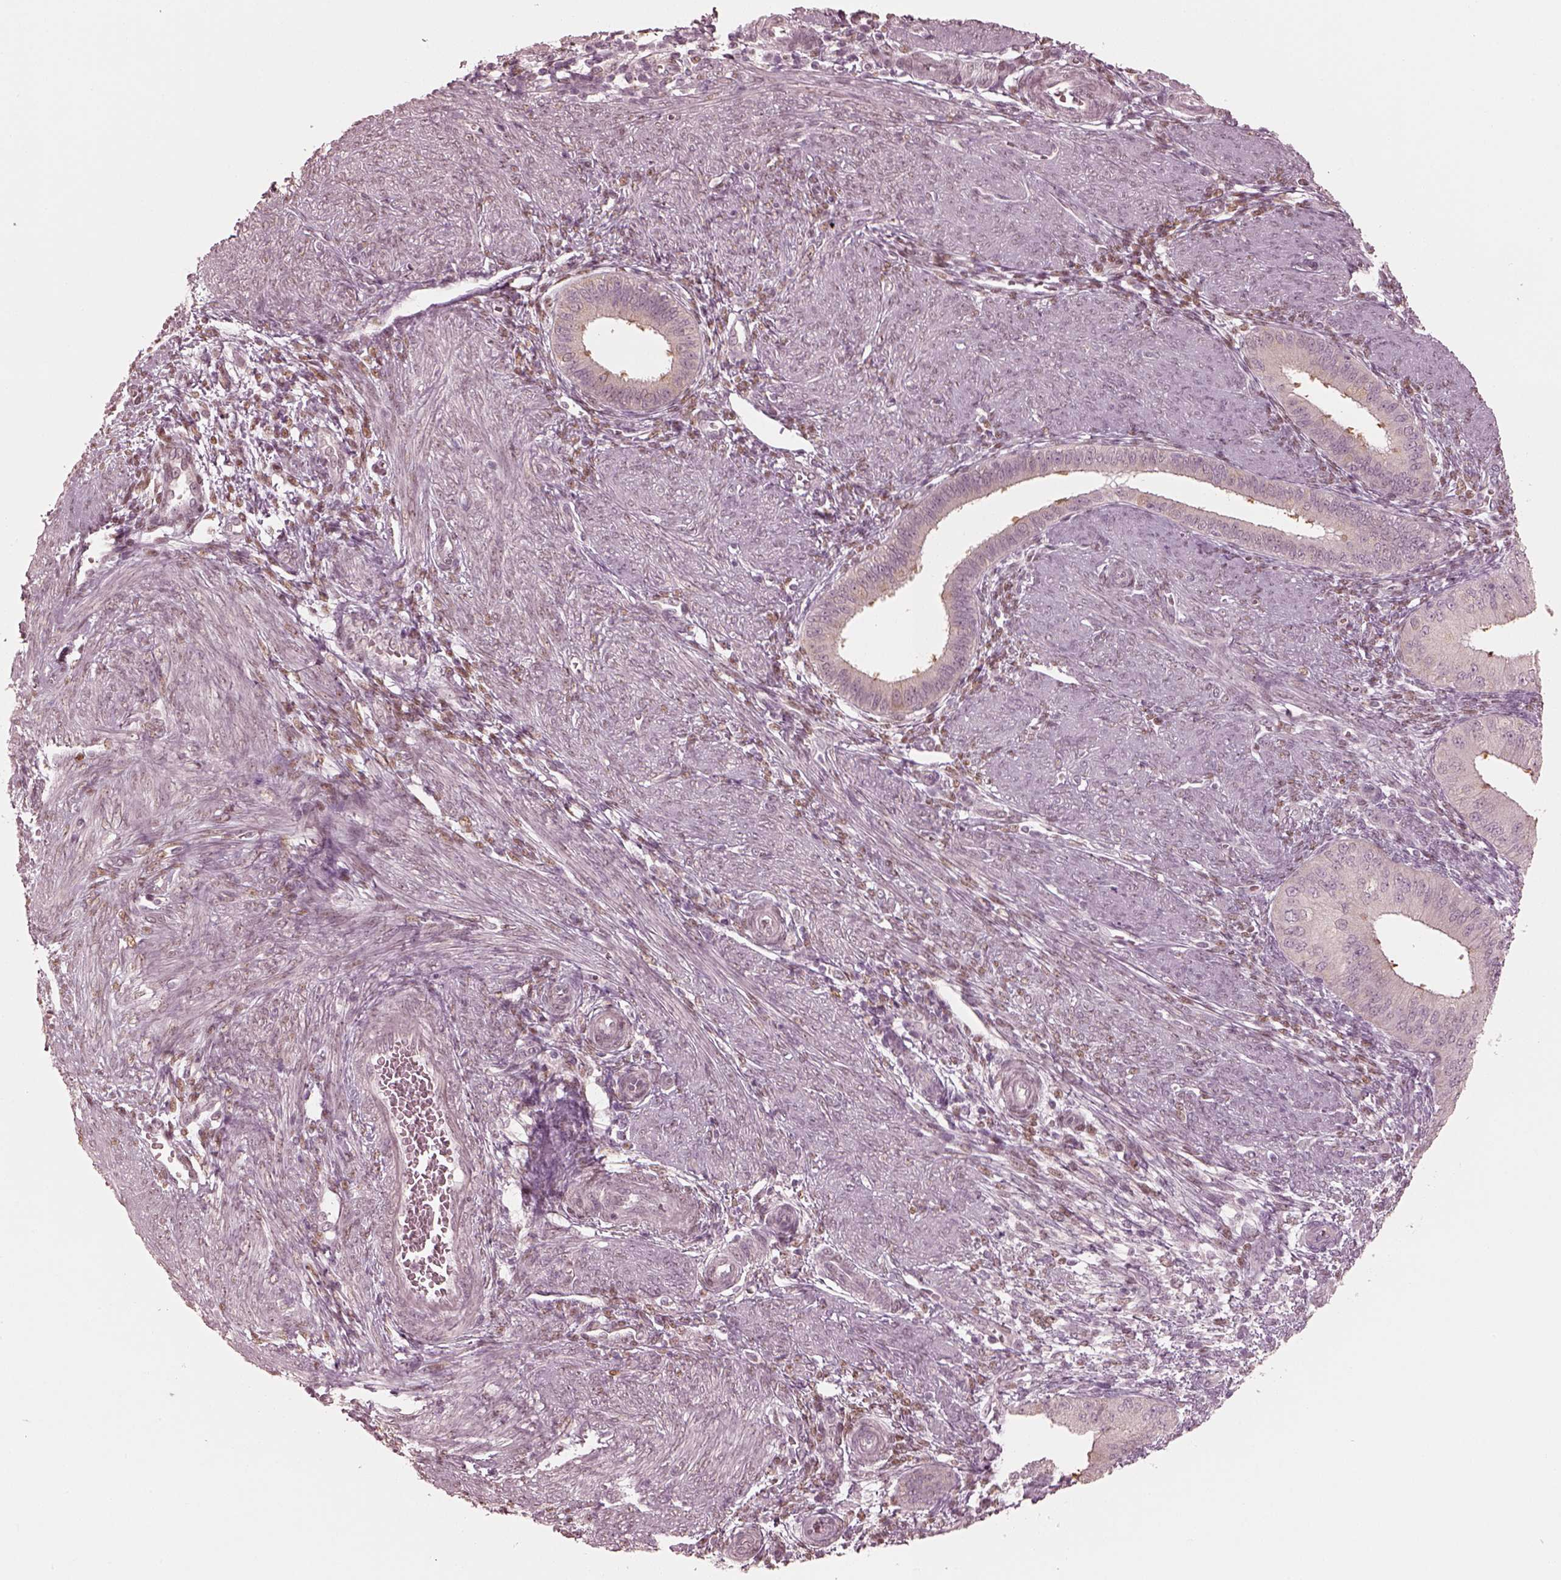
{"staining": {"intensity": "weak", "quantity": "<25%", "location": "cytoplasmic/membranous"}, "tissue": "endometrium", "cell_type": "Cells in endometrial stroma", "image_type": "normal", "snomed": [{"axis": "morphology", "description": "Normal tissue, NOS"}, {"axis": "topography", "description": "Endometrium"}], "caption": "Immunohistochemistry (IHC) of unremarkable endometrium shows no staining in cells in endometrial stroma.", "gene": "IQCB1", "patient": {"sex": "female", "age": 39}}